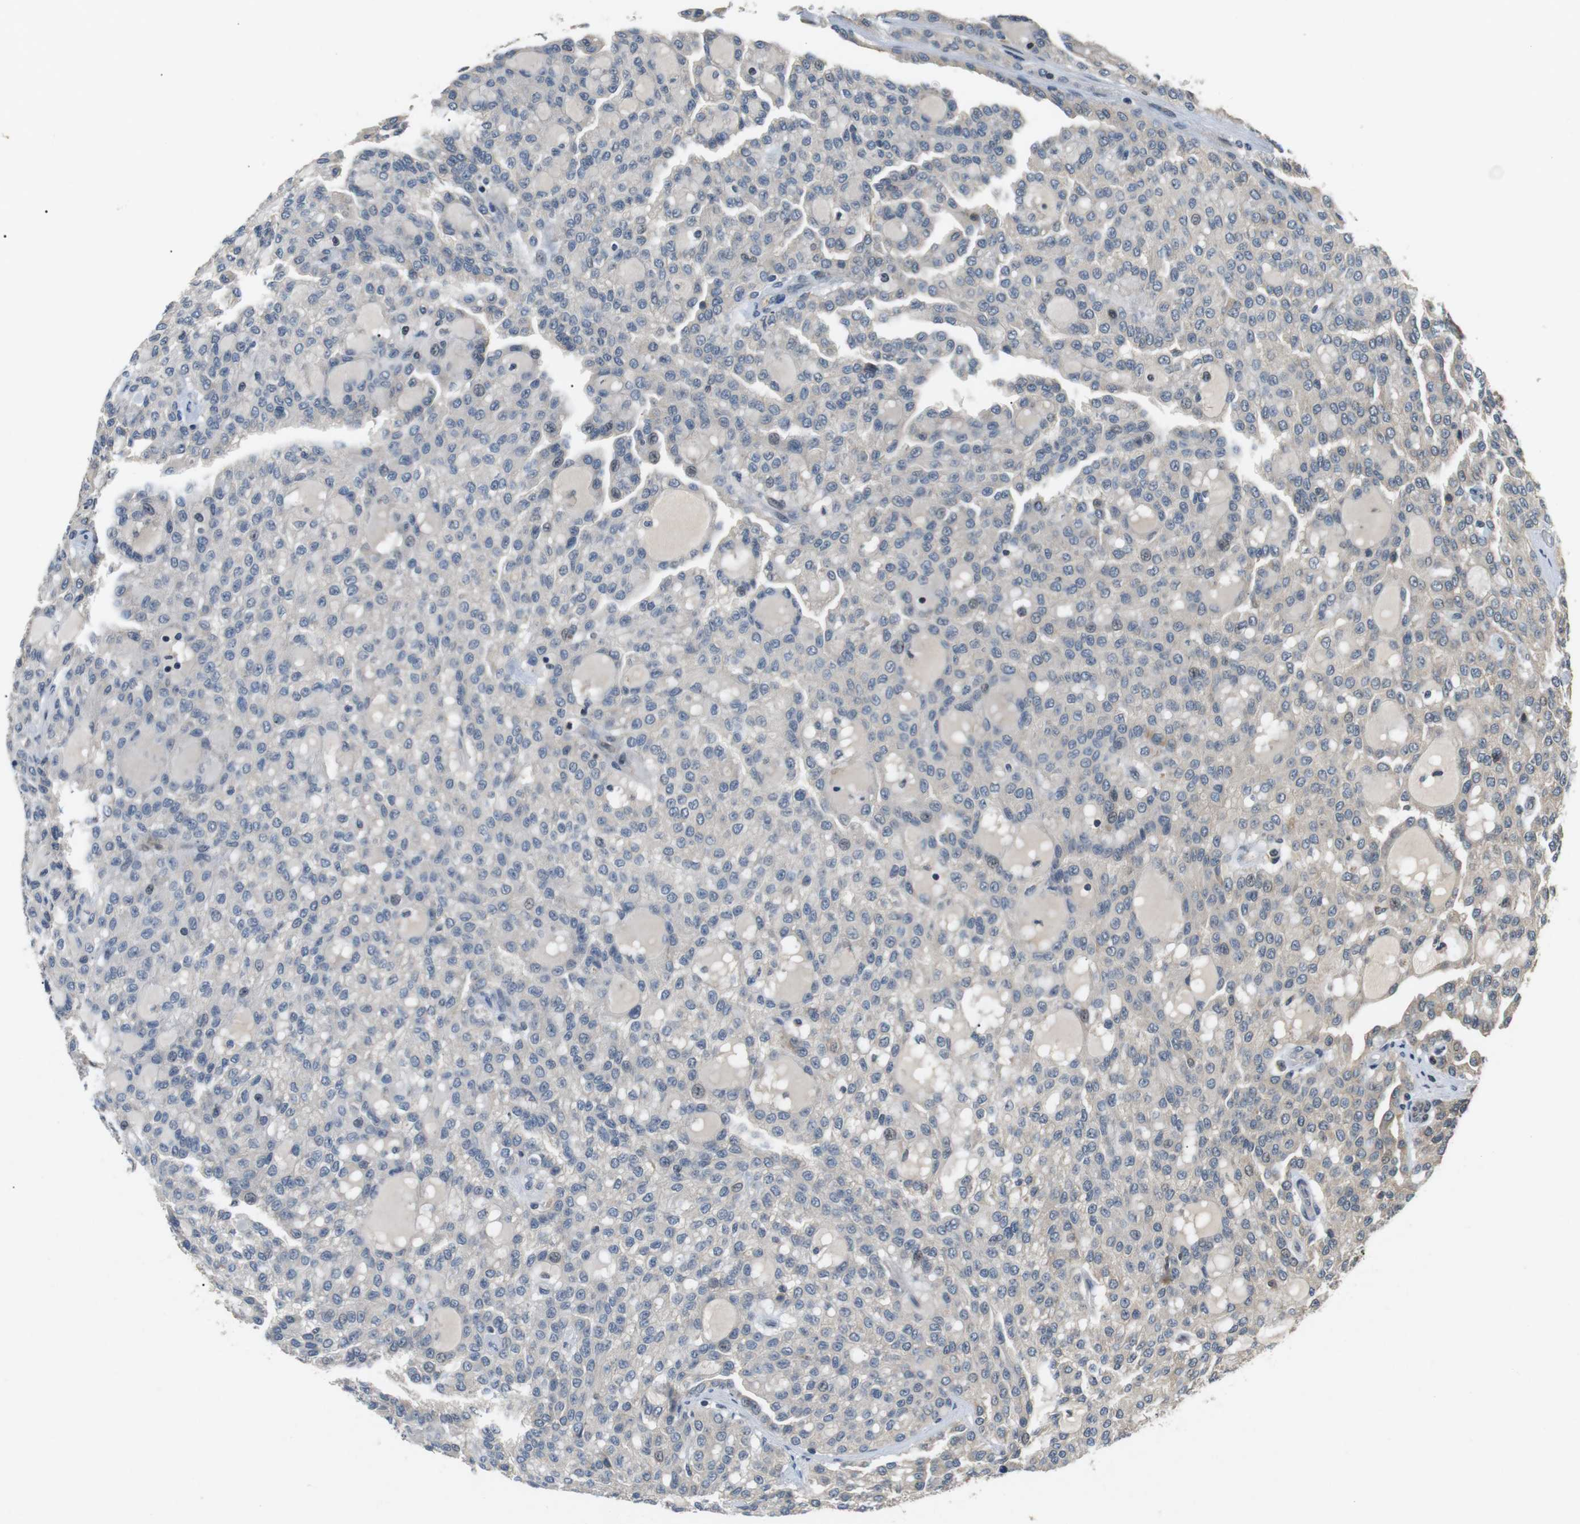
{"staining": {"intensity": "negative", "quantity": "none", "location": "none"}, "tissue": "renal cancer", "cell_type": "Tumor cells", "image_type": "cancer", "snomed": [{"axis": "morphology", "description": "Adenocarcinoma, NOS"}, {"axis": "topography", "description": "Kidney"}], "caption": "This is an IHC photomicrograph of renal adenocarcinoma. There is no positivity in tumor cells.", "gene": "HSPA13", "patient": {"sex": "male", "age": 63}}